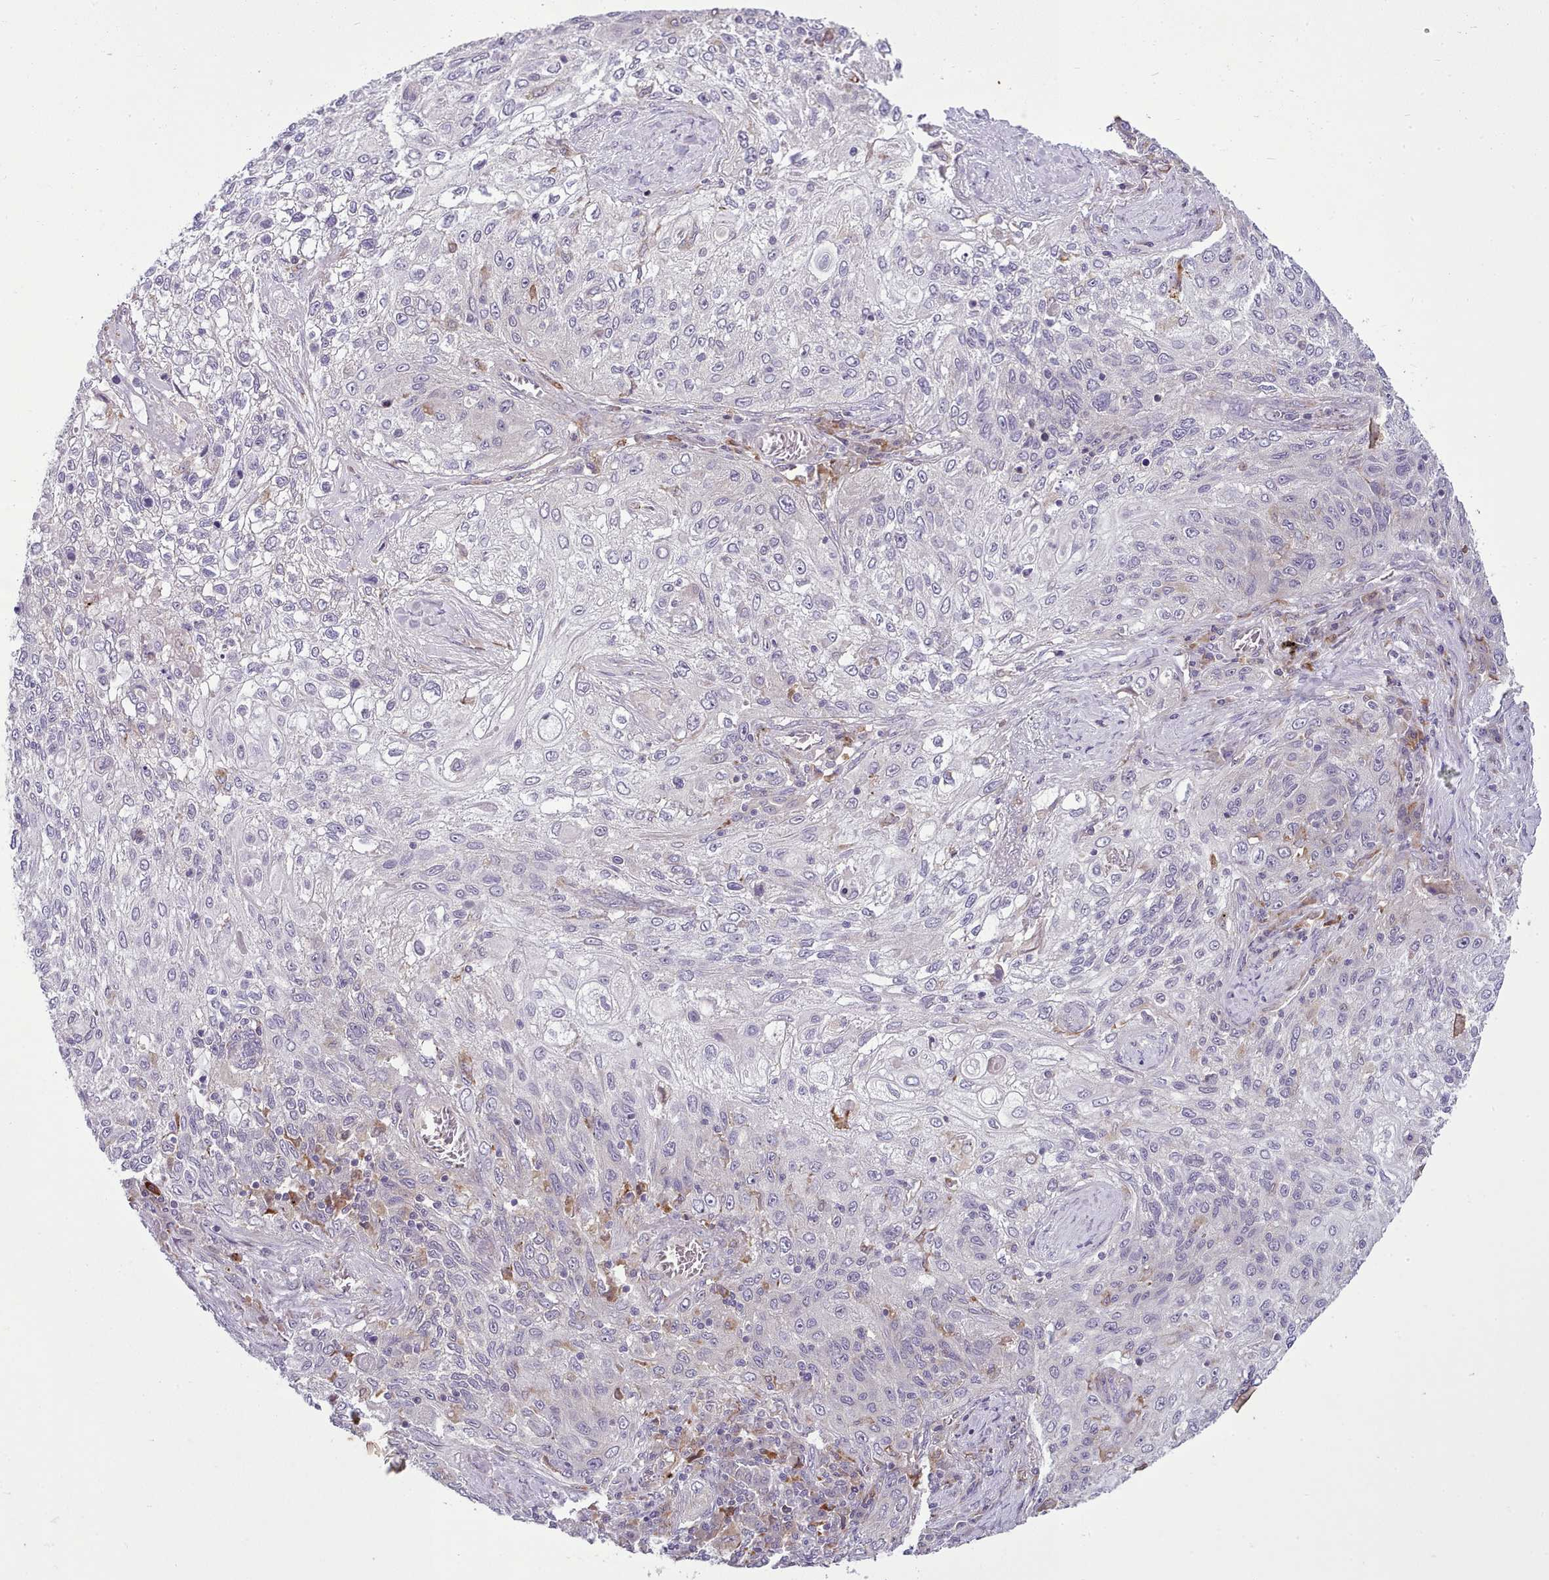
{"staining": {"intensity": "negative", "quantity": "none", "location": "none"}, "tissue": "lung cancer", "cell_type": "Tumor cells", "image_type": "cancer", "snomed": [{"axis": "morphology", "description": "Squamous cell carcinoma, NOS"}, {"axis": "topography", "description": "Lung"}], "caption": "DAB immunohistochemical staining of human lung cancer displays no significant positivity in tumor cells.", "gene": "FAM83E", "patient": {"sex": "female", "age": 69}}